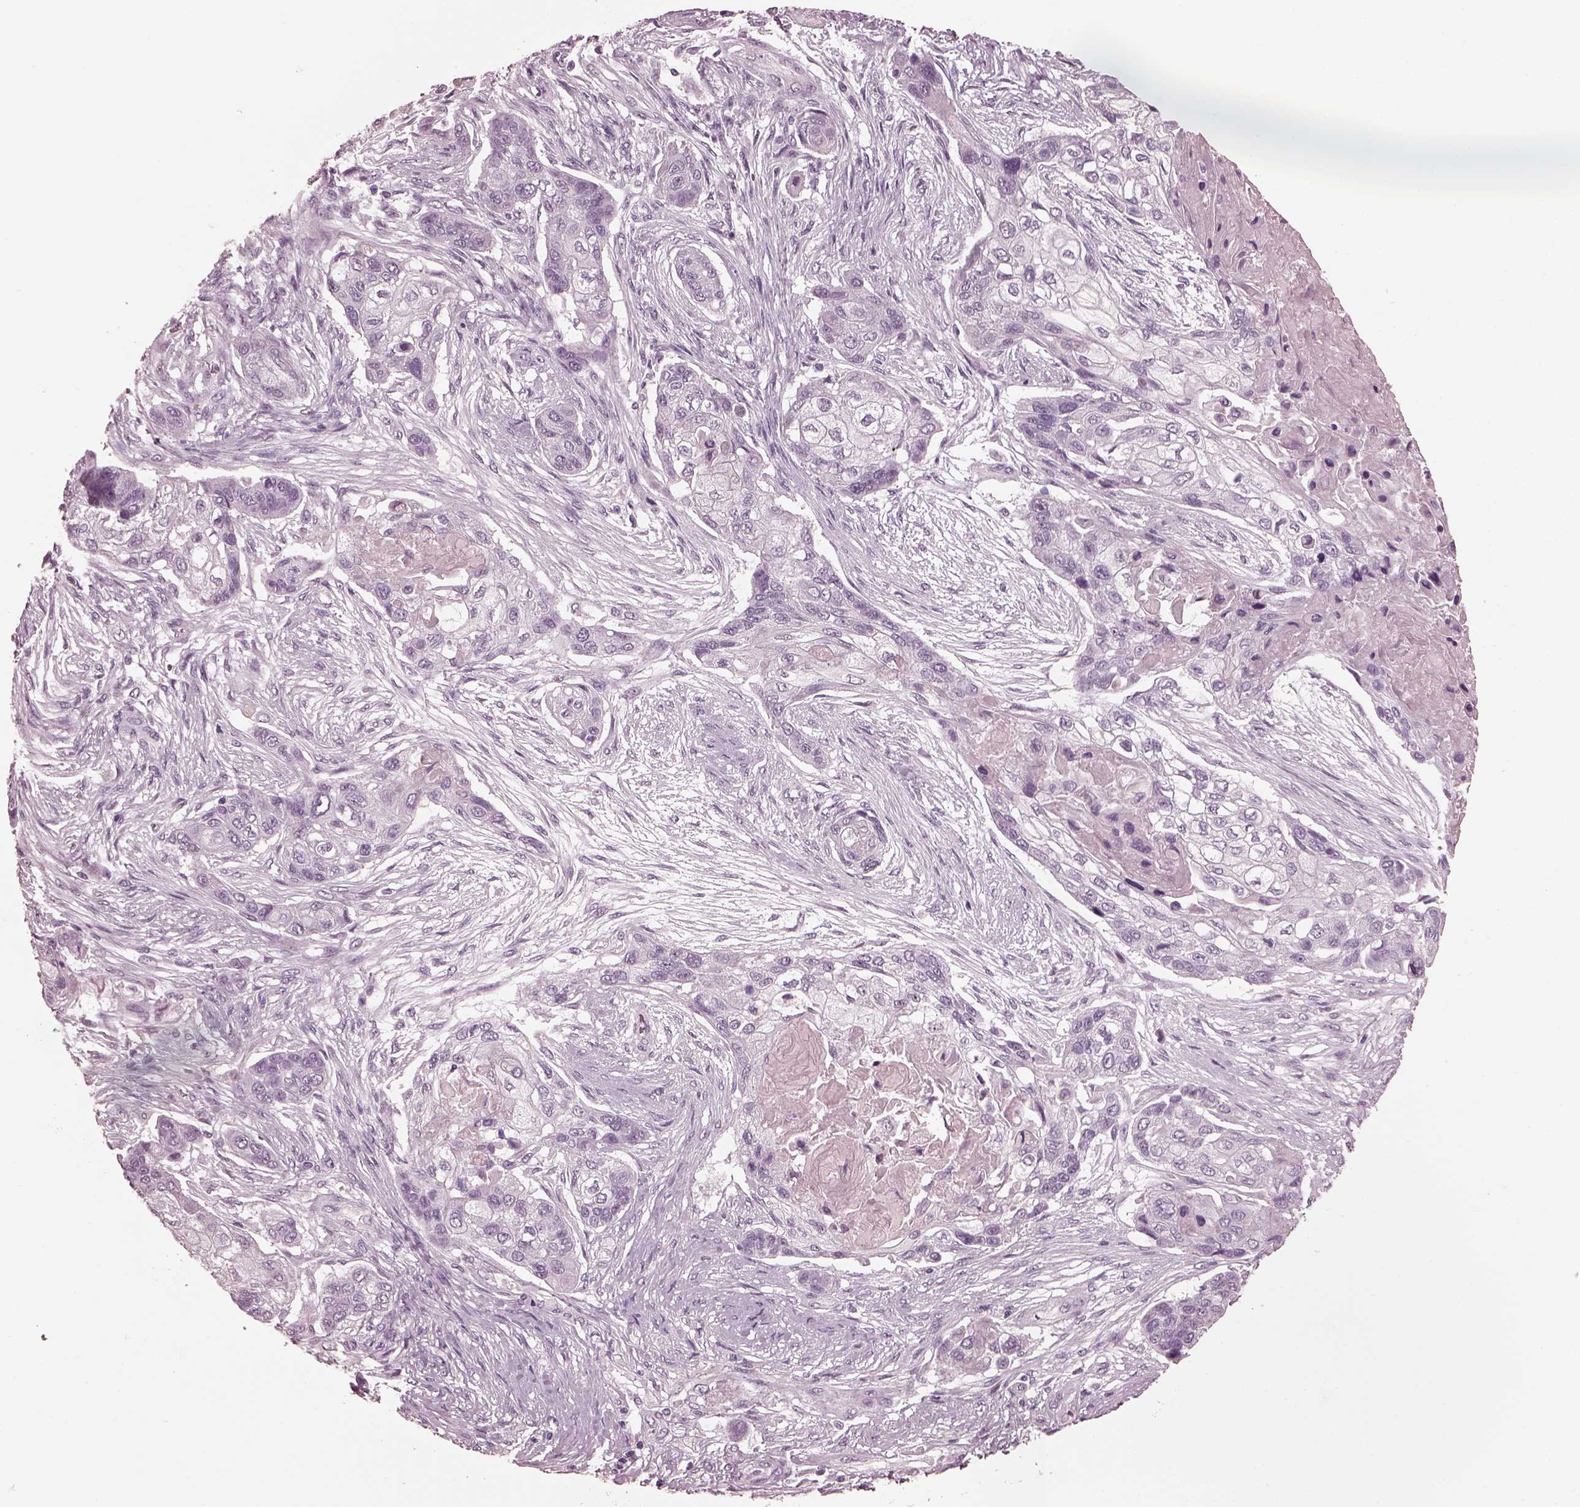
{"staining": {"intensity": "negative", "quantity": "none", "location": "none"}, "tissue": "lung cancer", "cell_type": "Tumor cells", "image_type": "cancer", "snomed": [{"axis": "morphology", "description": "Squamous cell carcinoma, NOS"}, {"axis": "topography", "description": "Lung"}], "caption": "Tumor cells show no significant staining in lung cancer (squamous cell carcinoma). The staining was performed using DAB to visualize the protein expression in brown, while the nuclei were stained in blue with hematoxylin (Magnification: 20x).", "gene": "CGA", "patient": {"sex": "male", "age": 69}}